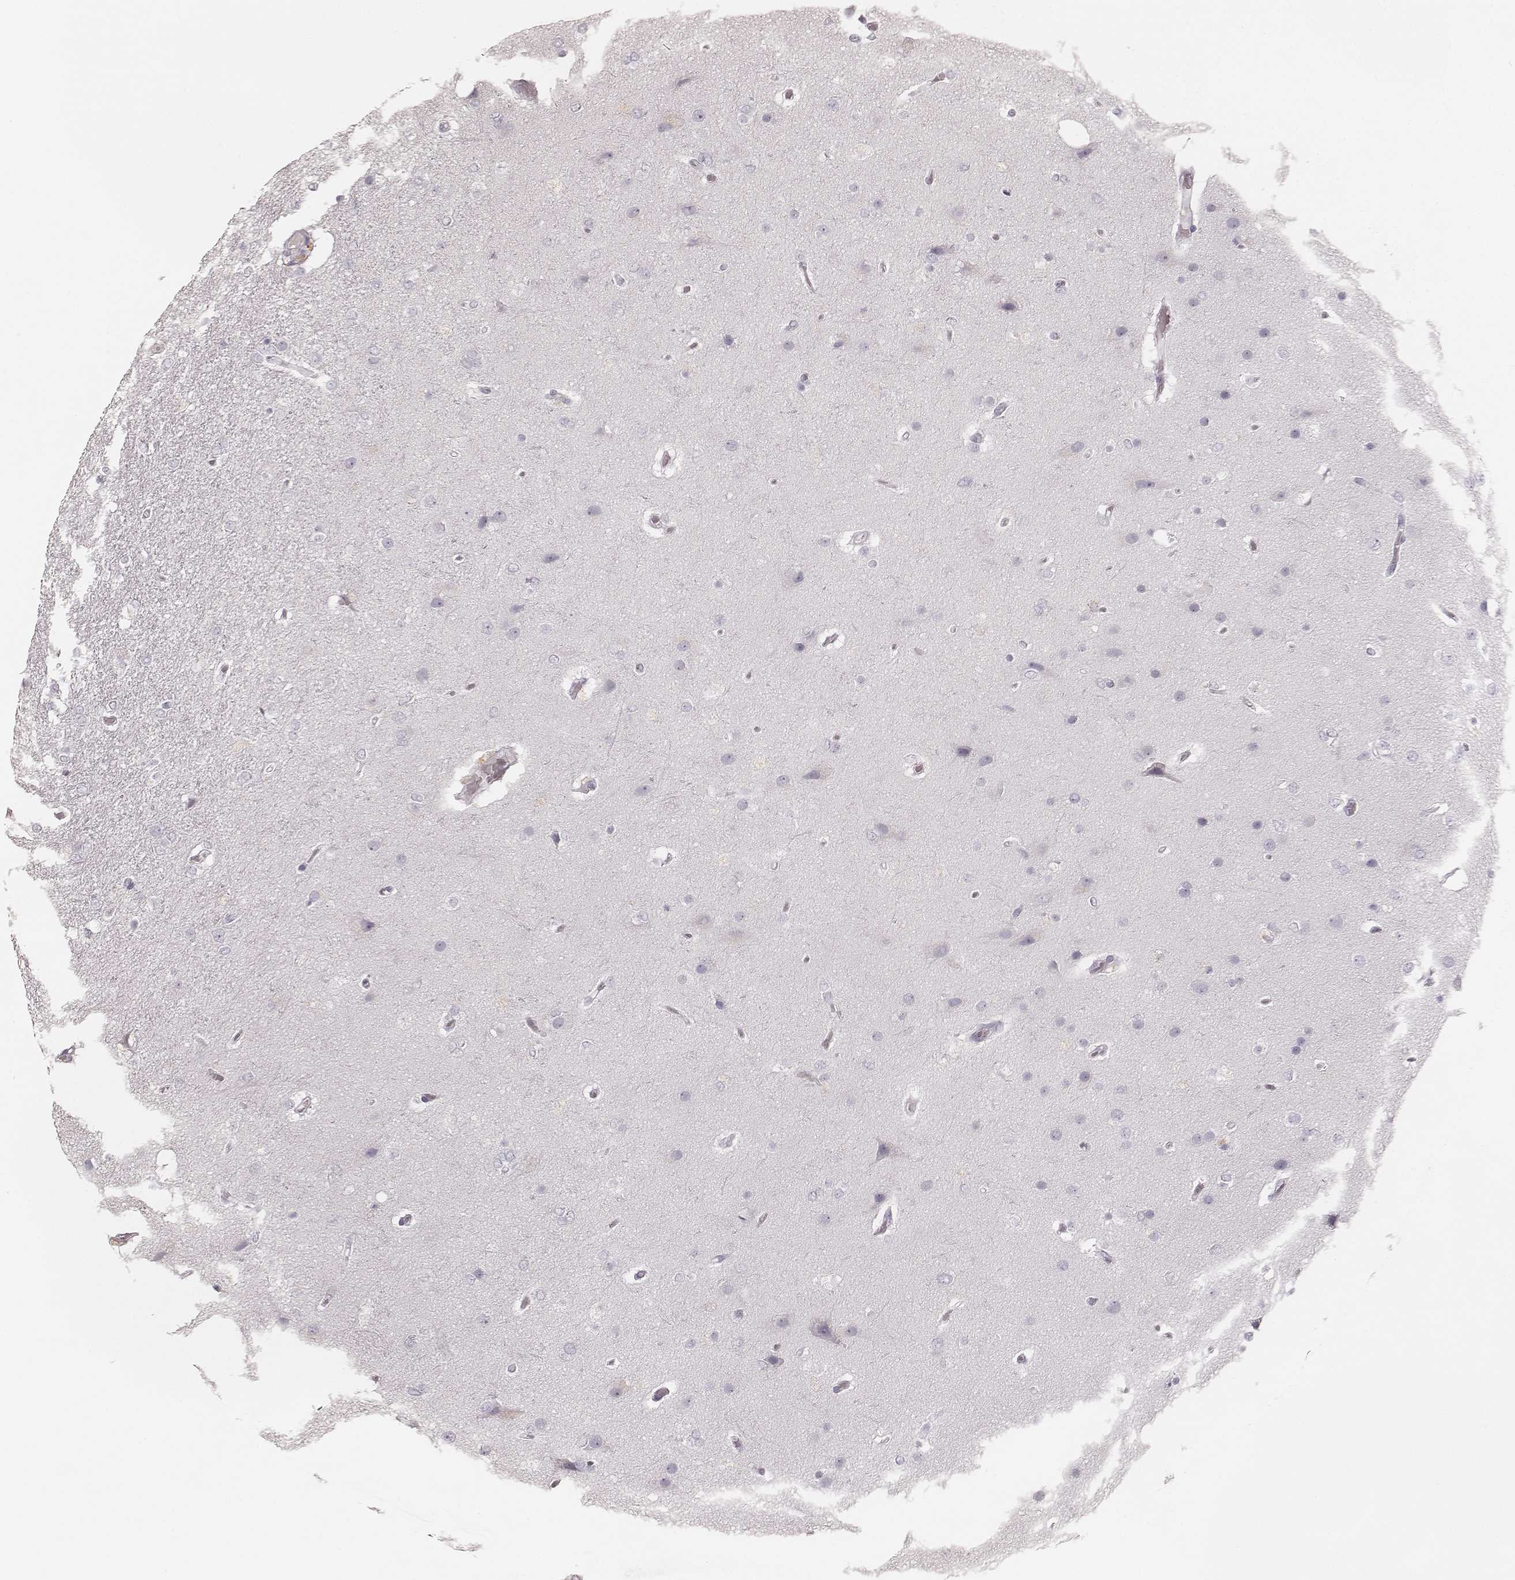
{"staining": {"intensity": "negative", "quantity": "none", "location": "none"}, "tissue": "glioma", "cell_type": "Tumor cells", "image_type": "cancer", "snomed": [{"axis": "morphology", "description": "Glioma, malignant, High grade"}, {"axis": "topography", "description": "Brain"}], "caption": "DAB immunohistochemical staining of malignant high-grade glioma displays no significant positivity in tumor cells.", "gene": "KRT82", "patient": {"sex": "female", "age": 61}}